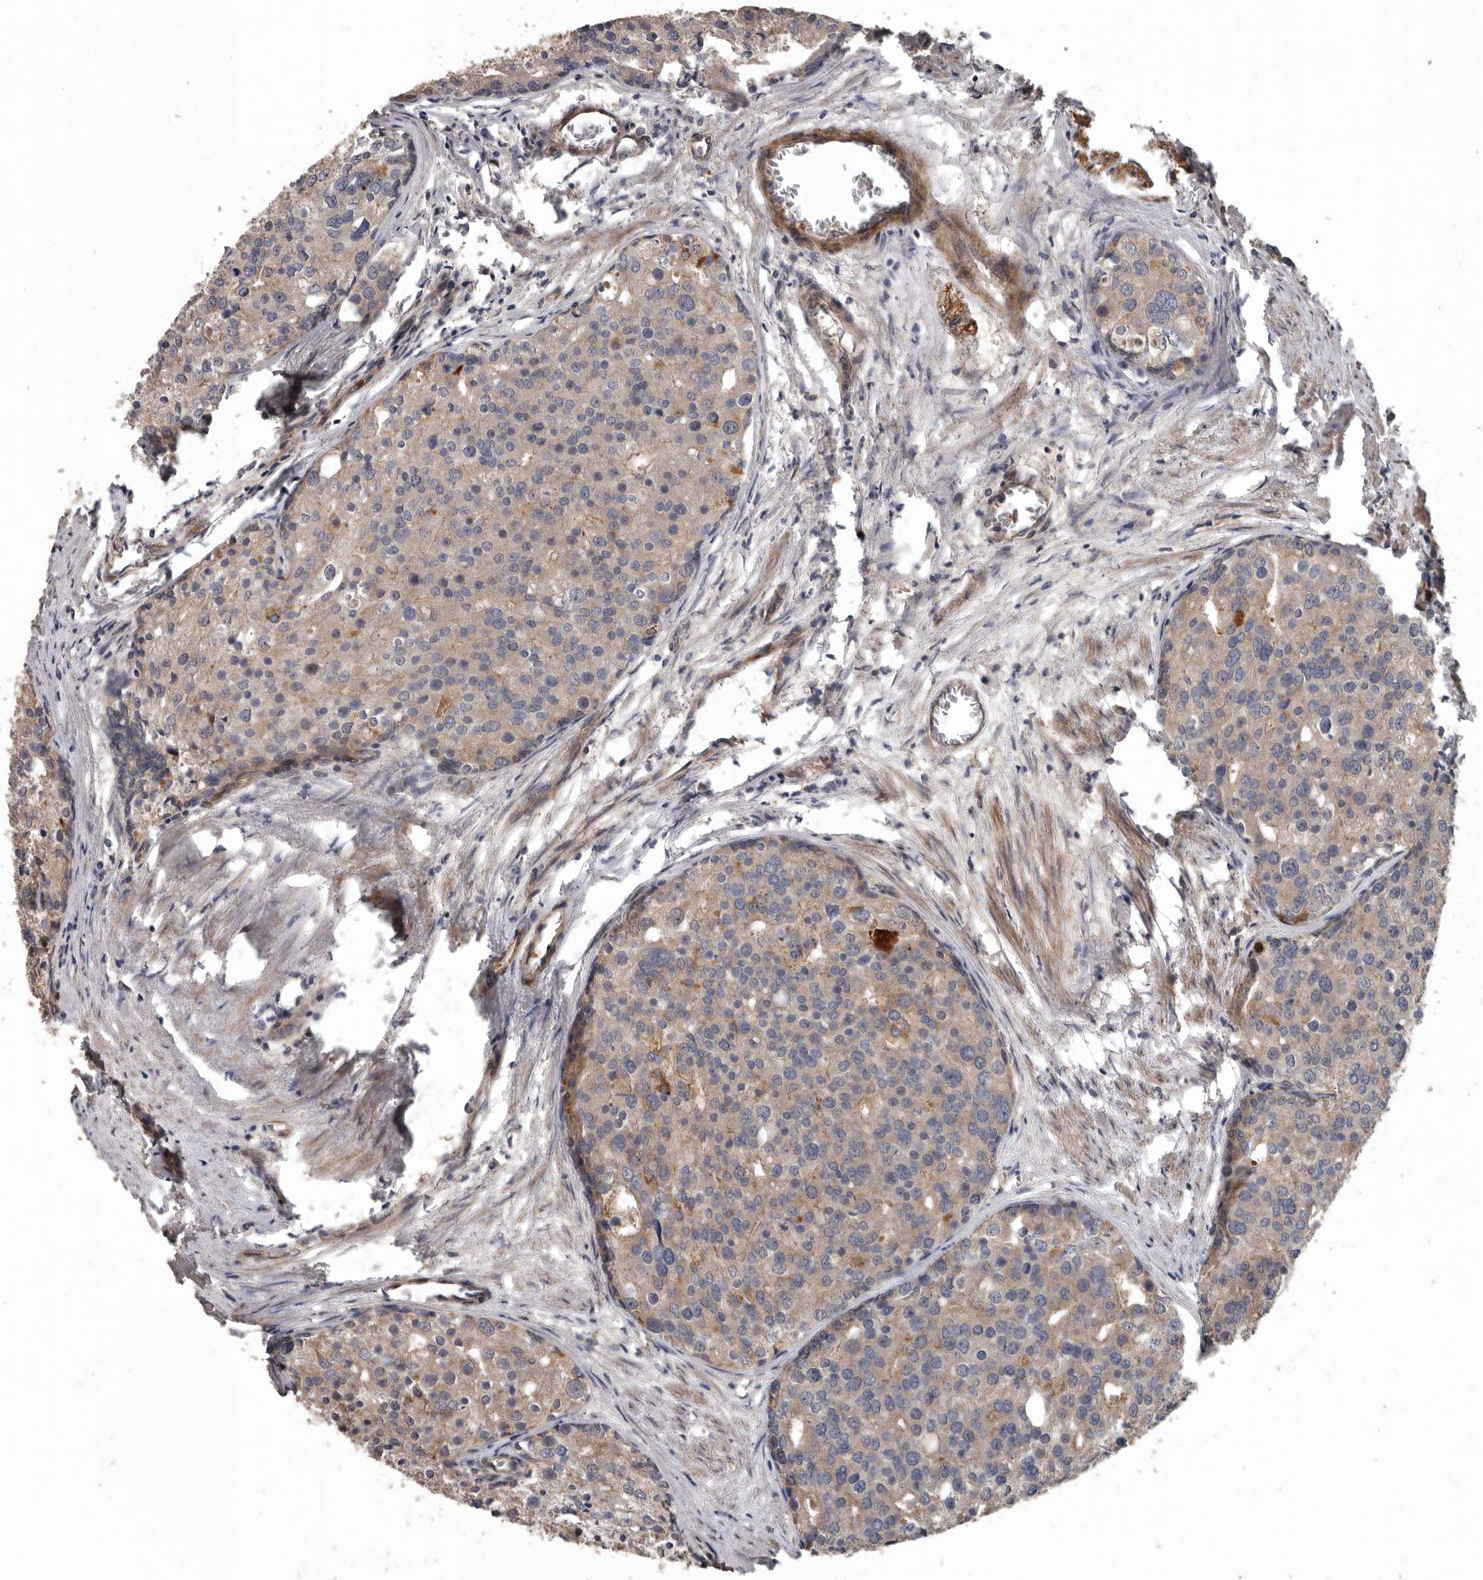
{"staining": {"intensity": "weak", "quantity": ">75%", "location": "cytoplasmic/membranous"}, "tissue": "prostate cancer", "cell_type": "Tumor cells", "image_type": "cancer", "snomed": [{"axis": "morphology", "description": "Adenocarcinoma, High grade"}, {"axis": "topography", "description": "Prostate"}], "caption": "Immunohistochemical staining of human high-grade adenocarcinoma (prostate) reveals low levels of weak cytoplasmic/membranous protein staining in approximately >75% of tumor cells.", "gene": "ARHGEF5", "patient": {"sex": "male", "age": 50}}